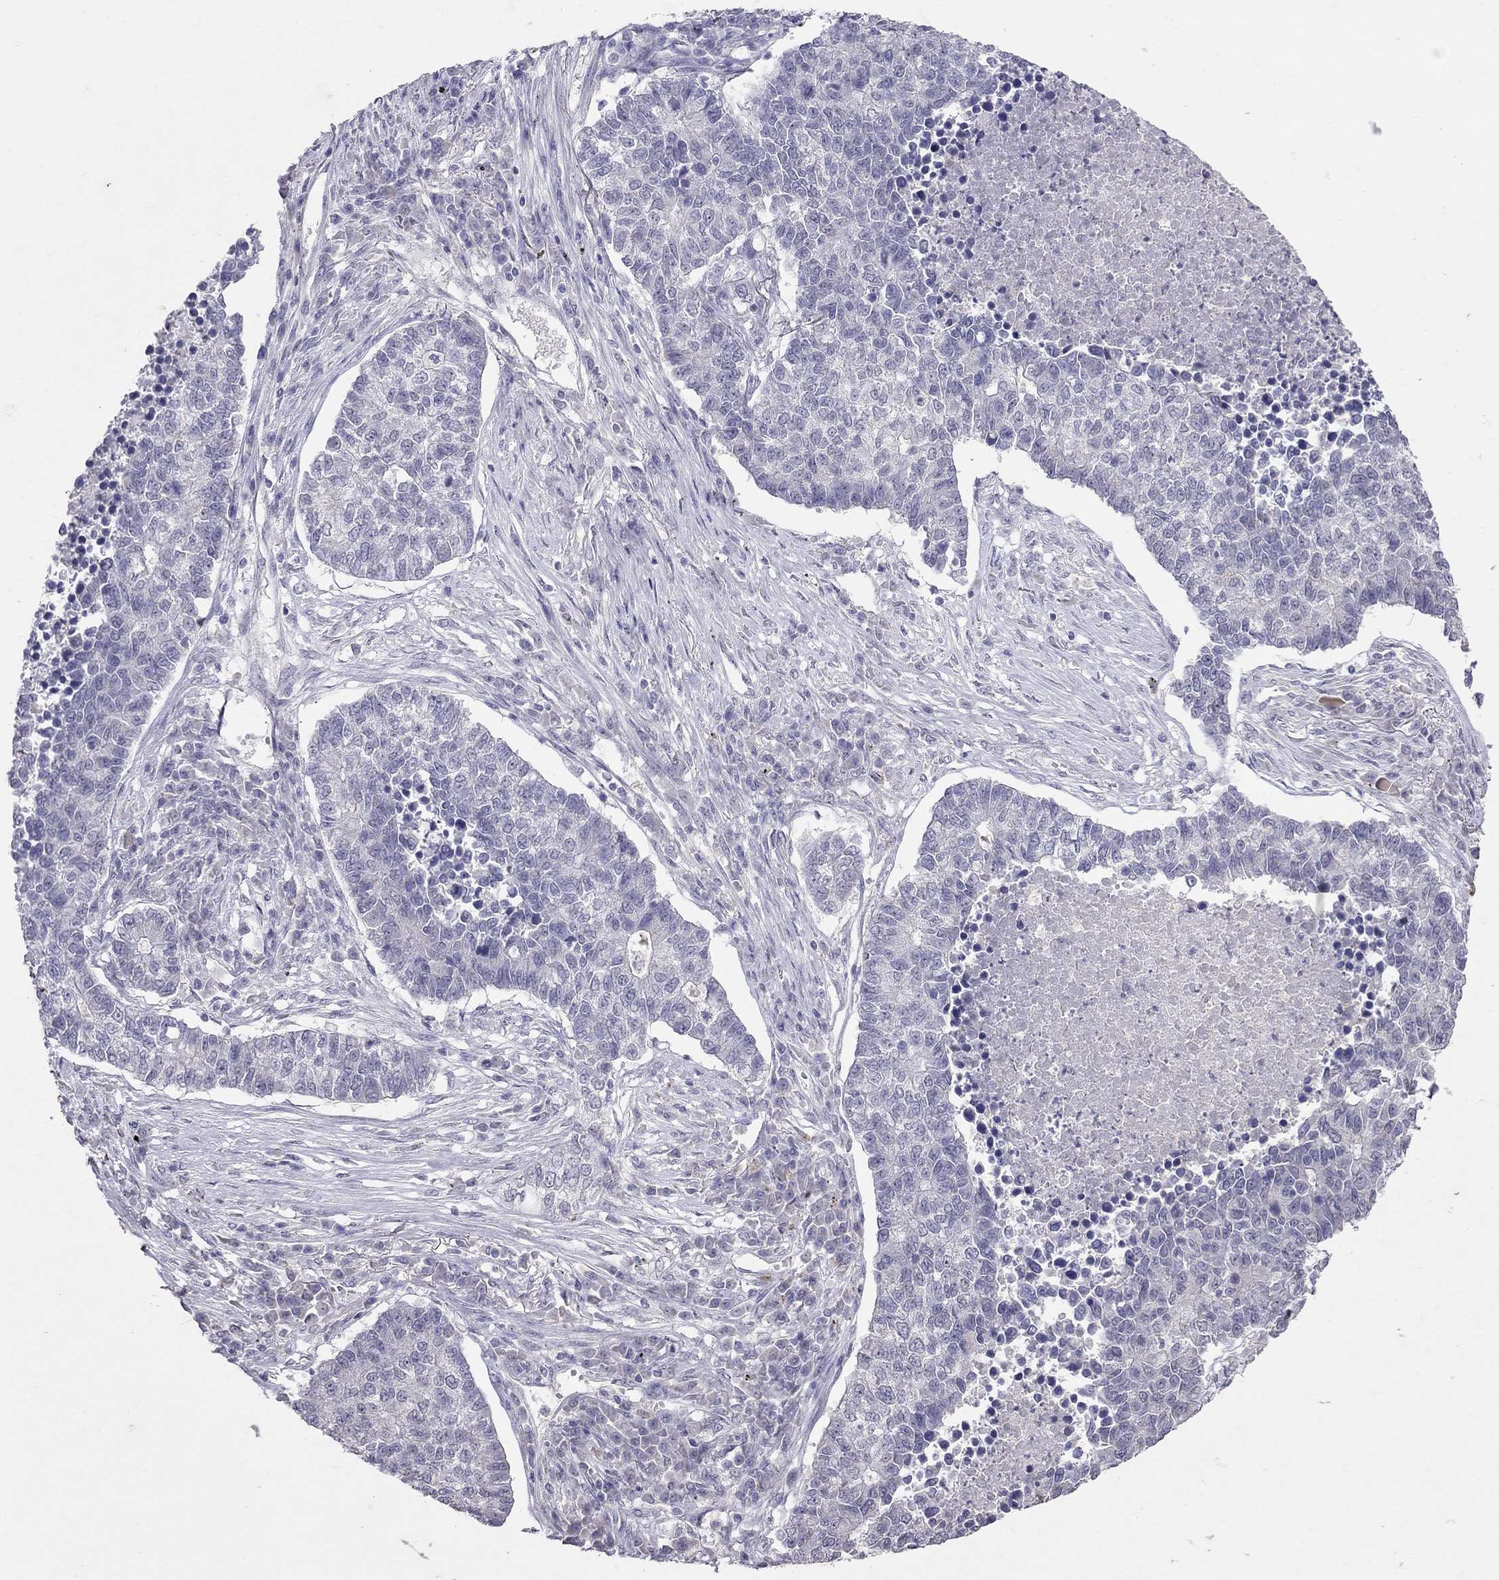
{"staining": {"intensity": "negative", "quantity": "none", "location": "none"}, "tissue": "lung cancer", "cell_type": "Tumor cells", "image_type": "cancer", "snomed": [{"axis": "morphology", "description": "Adenocarcinoma, NOS"}, {"axis": "topography", "description": "Lung"}], "caption": "This photomicrograph is of lung cancer (adenocarcinoma) stained with immunohistochemistry to label a protein in brown with the nuclei are counter-stained blue. There is no staining in tumor cells. (DAB (3,3'-diaminobenzidine) IHC with hematoxylin counter stain).", "gene": "FST", "patient": {"sex": "male", "age": 57}}